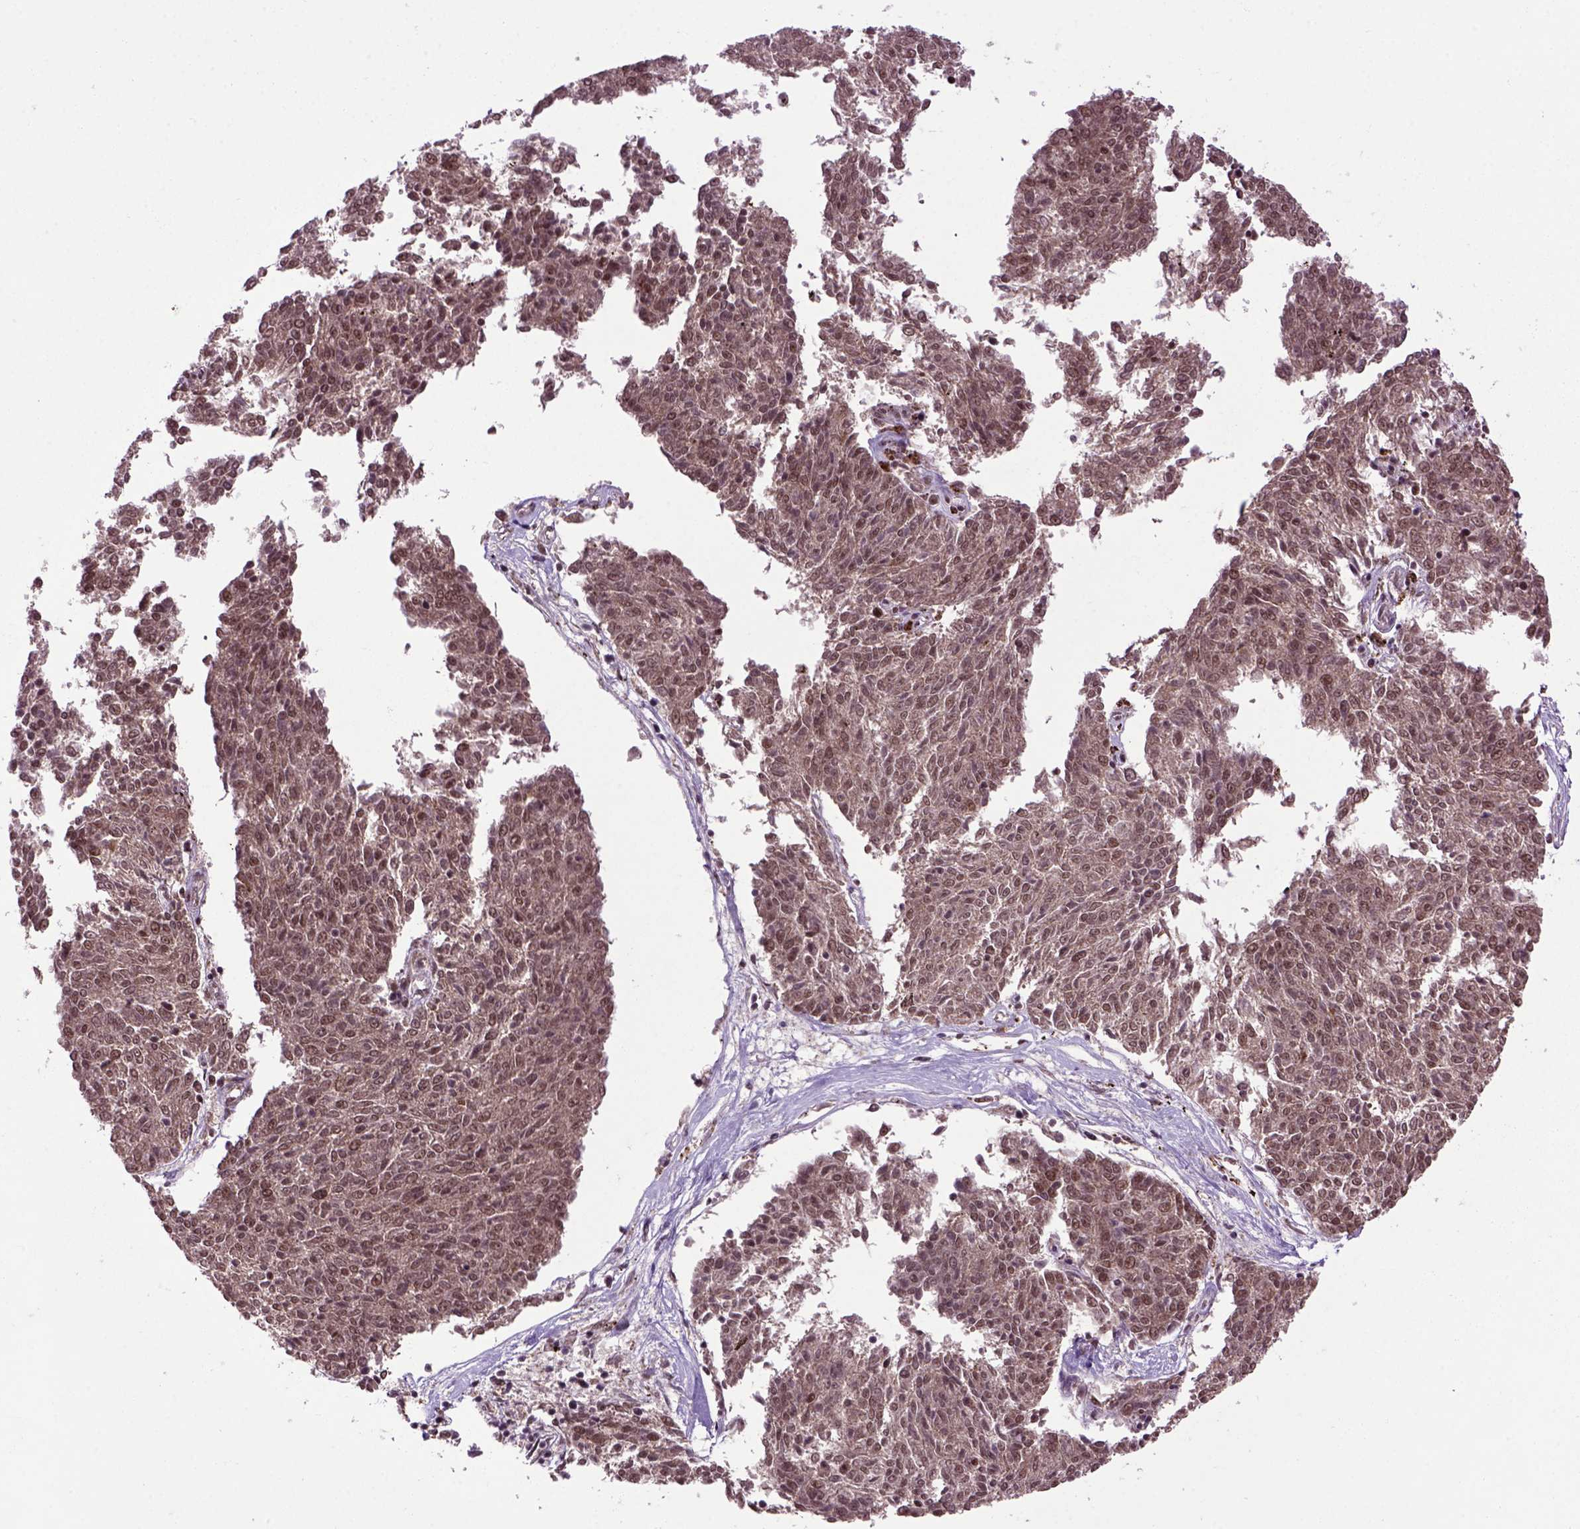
{"staining": {"intensity": "moderate", "quantity": ">75%", "location": "cytoplasmic/membranous,nuclear"}, "tissue": "melanoma", "cell_type": "Tumor cells", "image_type": "cancer", "snomed": [{"axis": "morphology", "description": "Malignant melanoma, NOS"}, {"axis": "topography", "description": "Skin"}], "caption": "This image reveals immunohistochemistry staining of human melanoma, with medium moderate cytoplasmic/membranous and nuclear expression in about >75% of tumor cells.", "gene": "CELF1", "patient": {"sex": "female", "age": 72}}